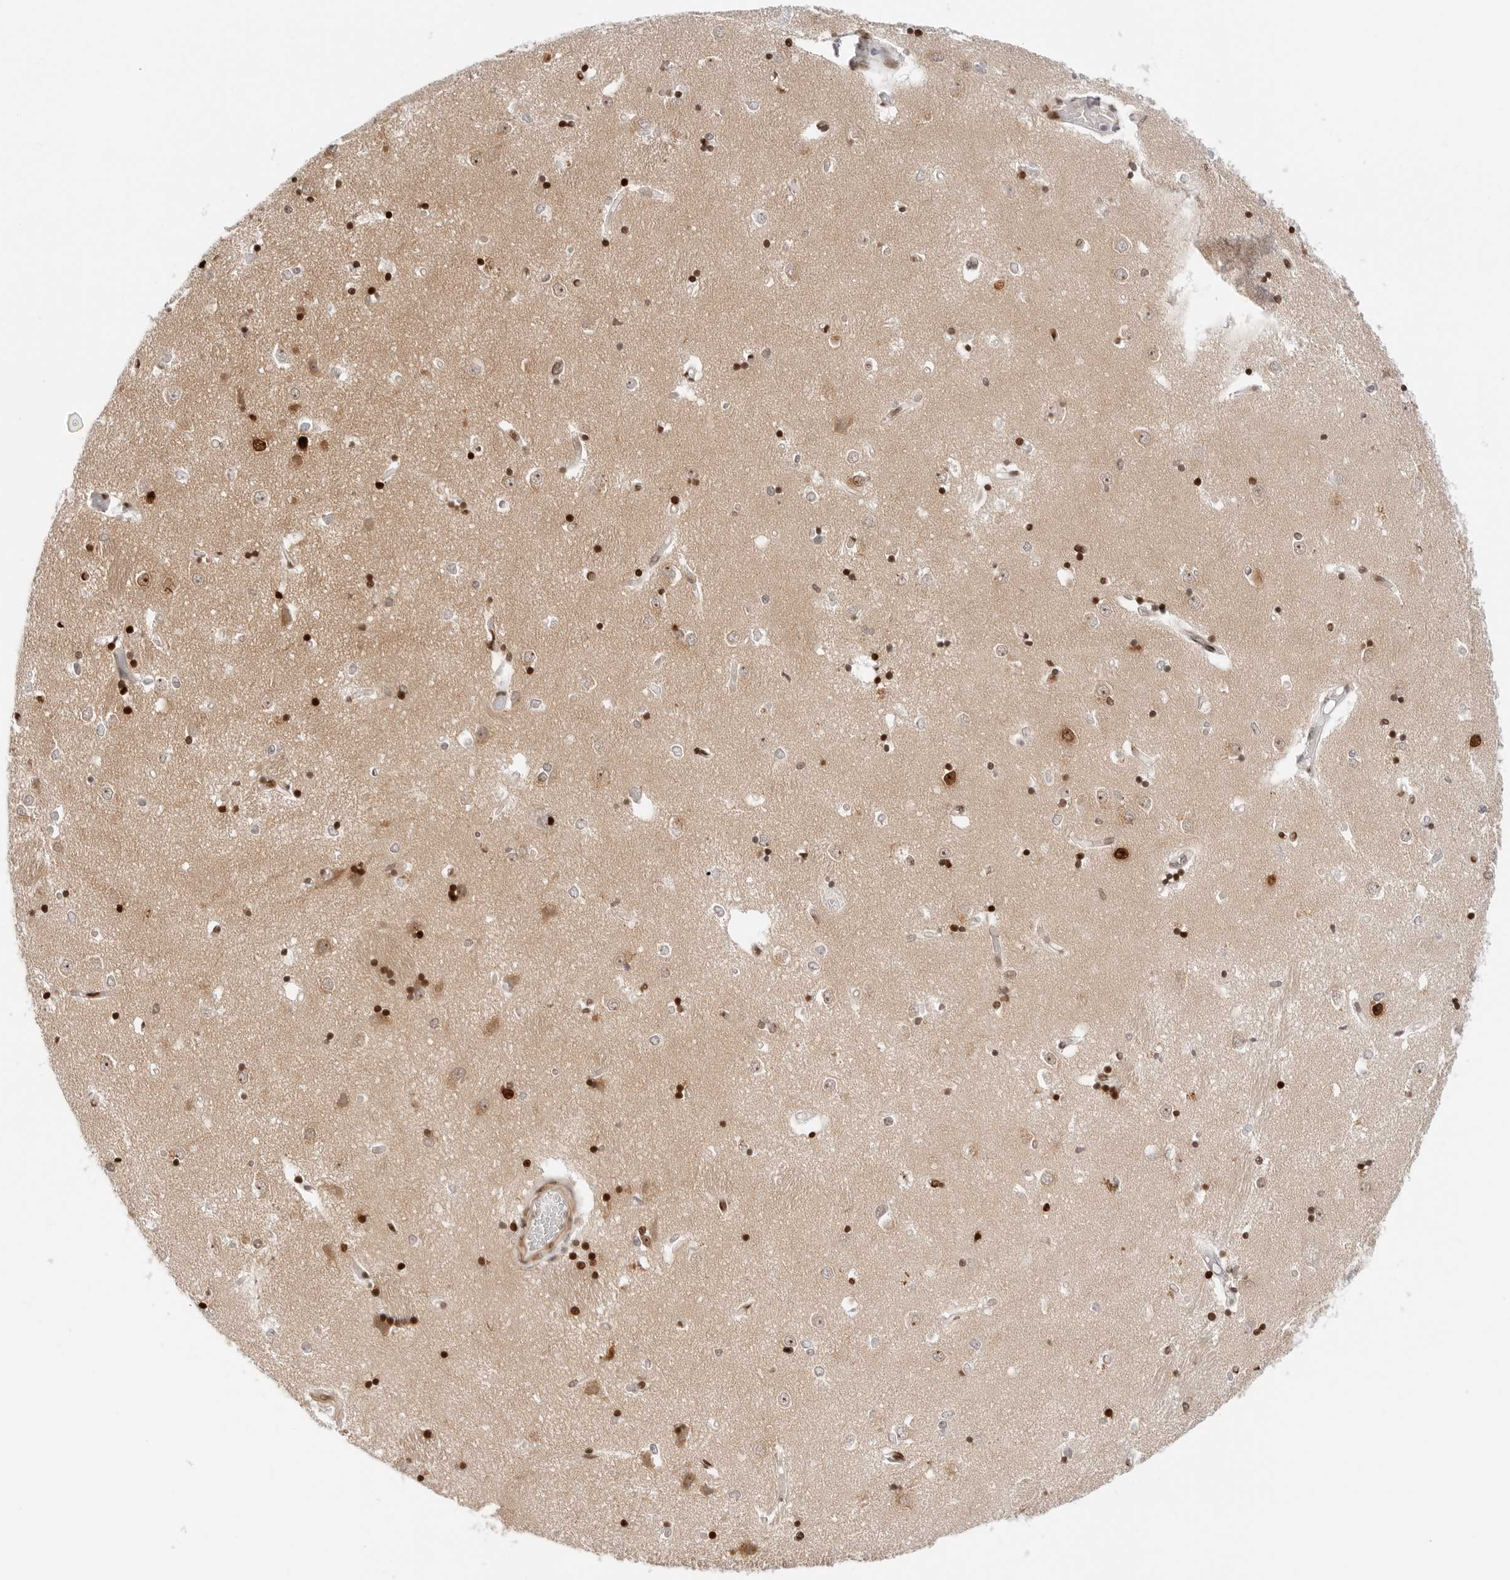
{"staining": {"intensity": "strong", "quantity": "25%-75%", "location": "nuclear"}, "tissue": "caudate", "cell_type": "Glial cells", "image_type": "normal", "snomed": [{"axis": "morphology", "description": "Normal tissue, NOS"}, {"axis": "topography", "description": "Lateral ventricle wall"}], "caption": "Caudate was stained to show a protein in brown. There is high levels of strong nuclear positivity in approximately 25%-75% of glial cells.", "gene": "SPIDR", "patient": {"sex": "male", "age": 45}}